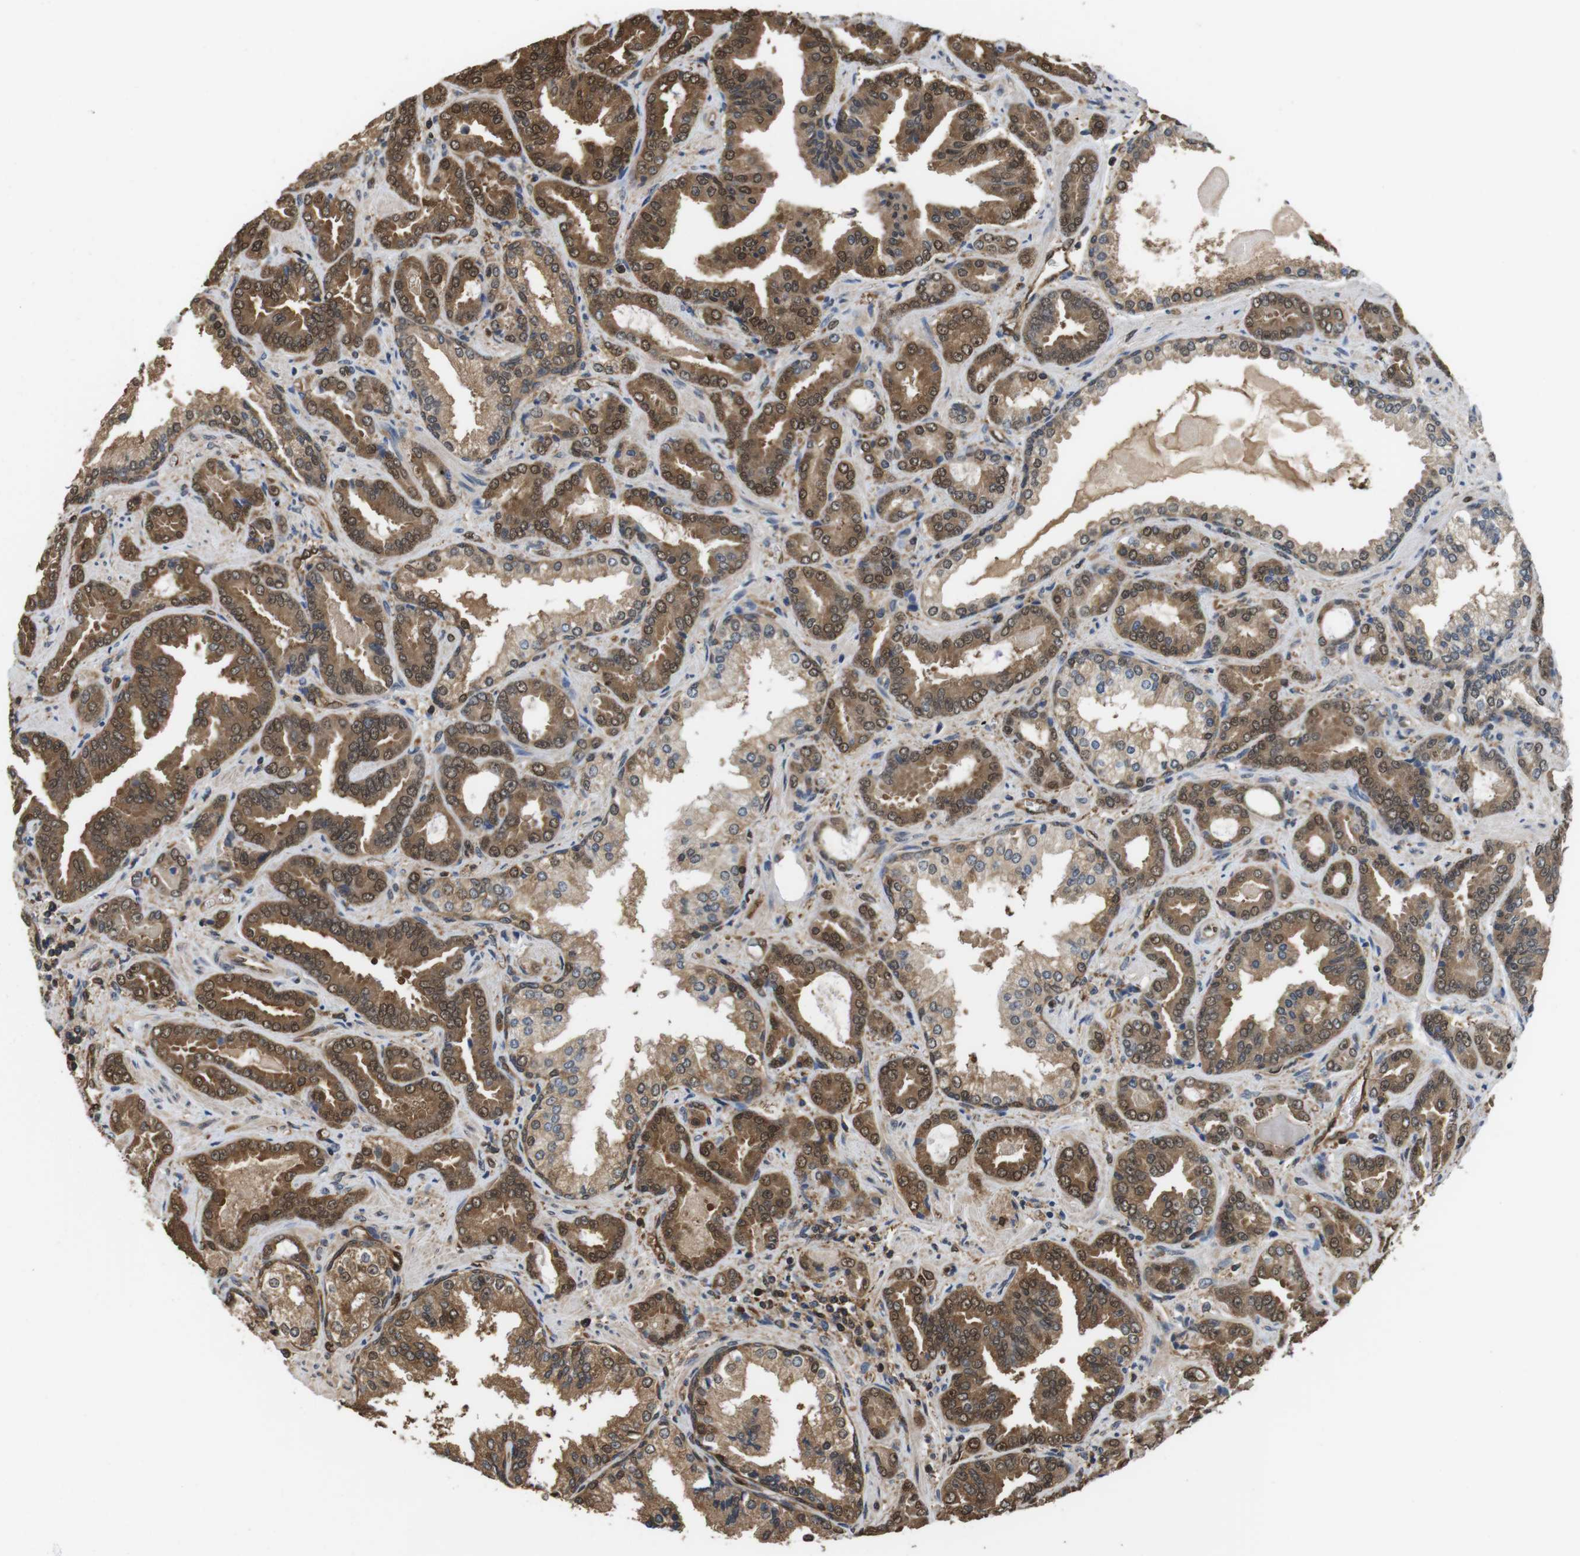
{"staining": {"intensity": "moderate", "quantity": ">75%", "location": "cytoplasmic/membranous,nuclear"}, "tissue": "prostate cancer", "cell_type": "Tumor cells", "image_type": "cancer", "snomed": [{"axis": "morphology", "description": "Adenocarcinoma, Low grade"}, {"axis": "topography", "description": "Prostate"}], "caption": "Immunohistochemical staining of human adenocarcinoma (low-grade) (prostate) demonstrates moderate cytoplasmic/membranous and nuclear protein positivity in about >75% of tumor cells.", "gene": "LDHA", "patient": {"sex": "male", "age": 60}}